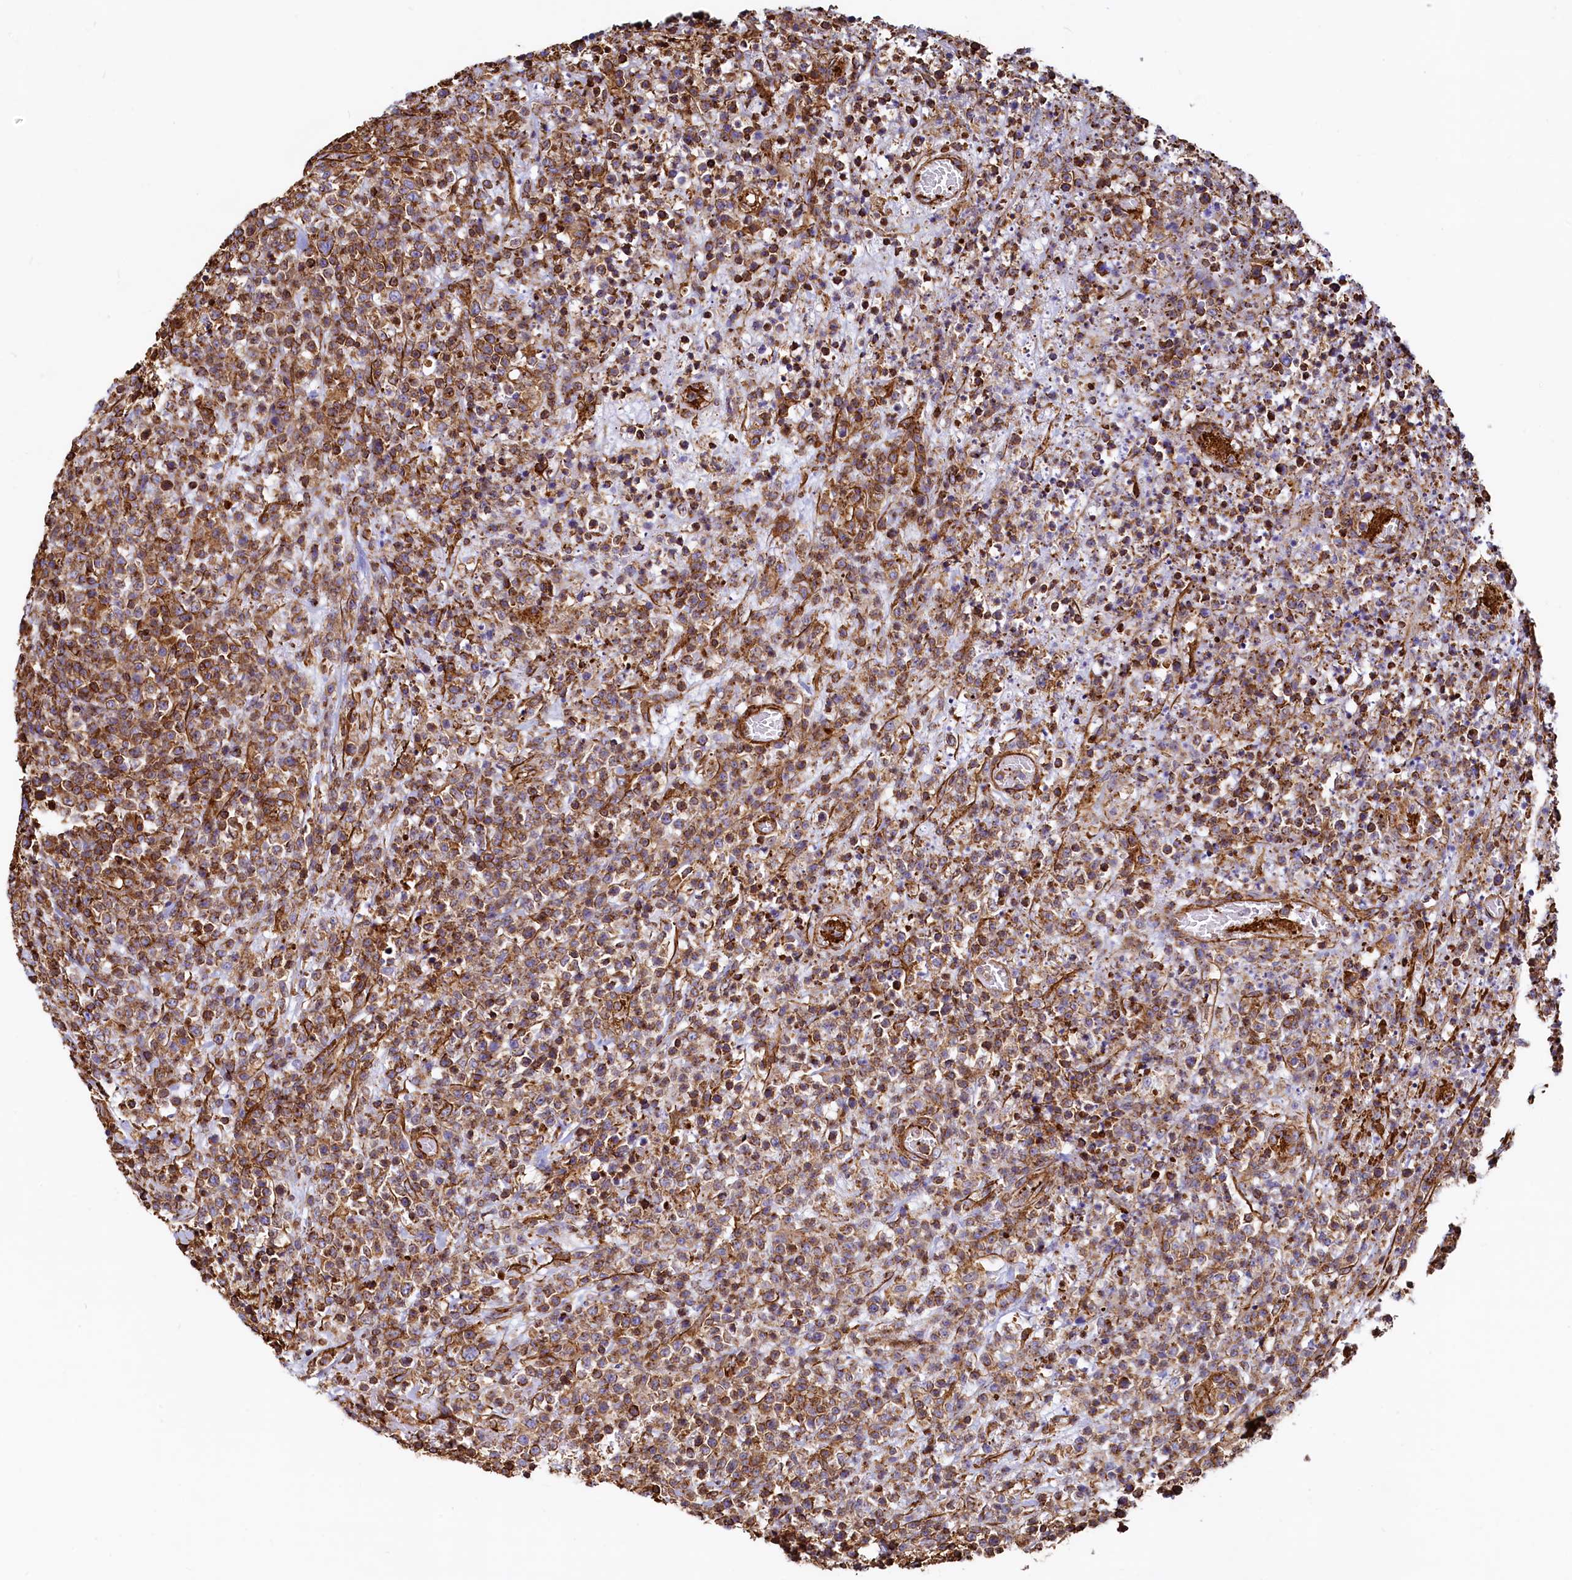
{"staining": {"intensity": "moderate", "quantity": ">75%", "location": "cytoplasmic/membranous"}, "tissue": "lymphoma", "cell_type": "Tumor cells", "image_type": "cancer", "snomed": [{"axis": "morphology", "description": "Malignant lymphoma, non-Hodgkin's type, High grade"}, {"axis": "topography", "description": "Colon"}], "caption": "Immunohistochemical staining of malignant lymphoma, non-Hodgkin's type (high-grade) displays medium levels of moderate cytoplasmic/membranous staining in approximately >75% of tumor cells. (DAB IHC, brown staining for protein, blue staining for nuclei).", "gene": "THBS1", "patient": {"sex": "female", "age": 53}}